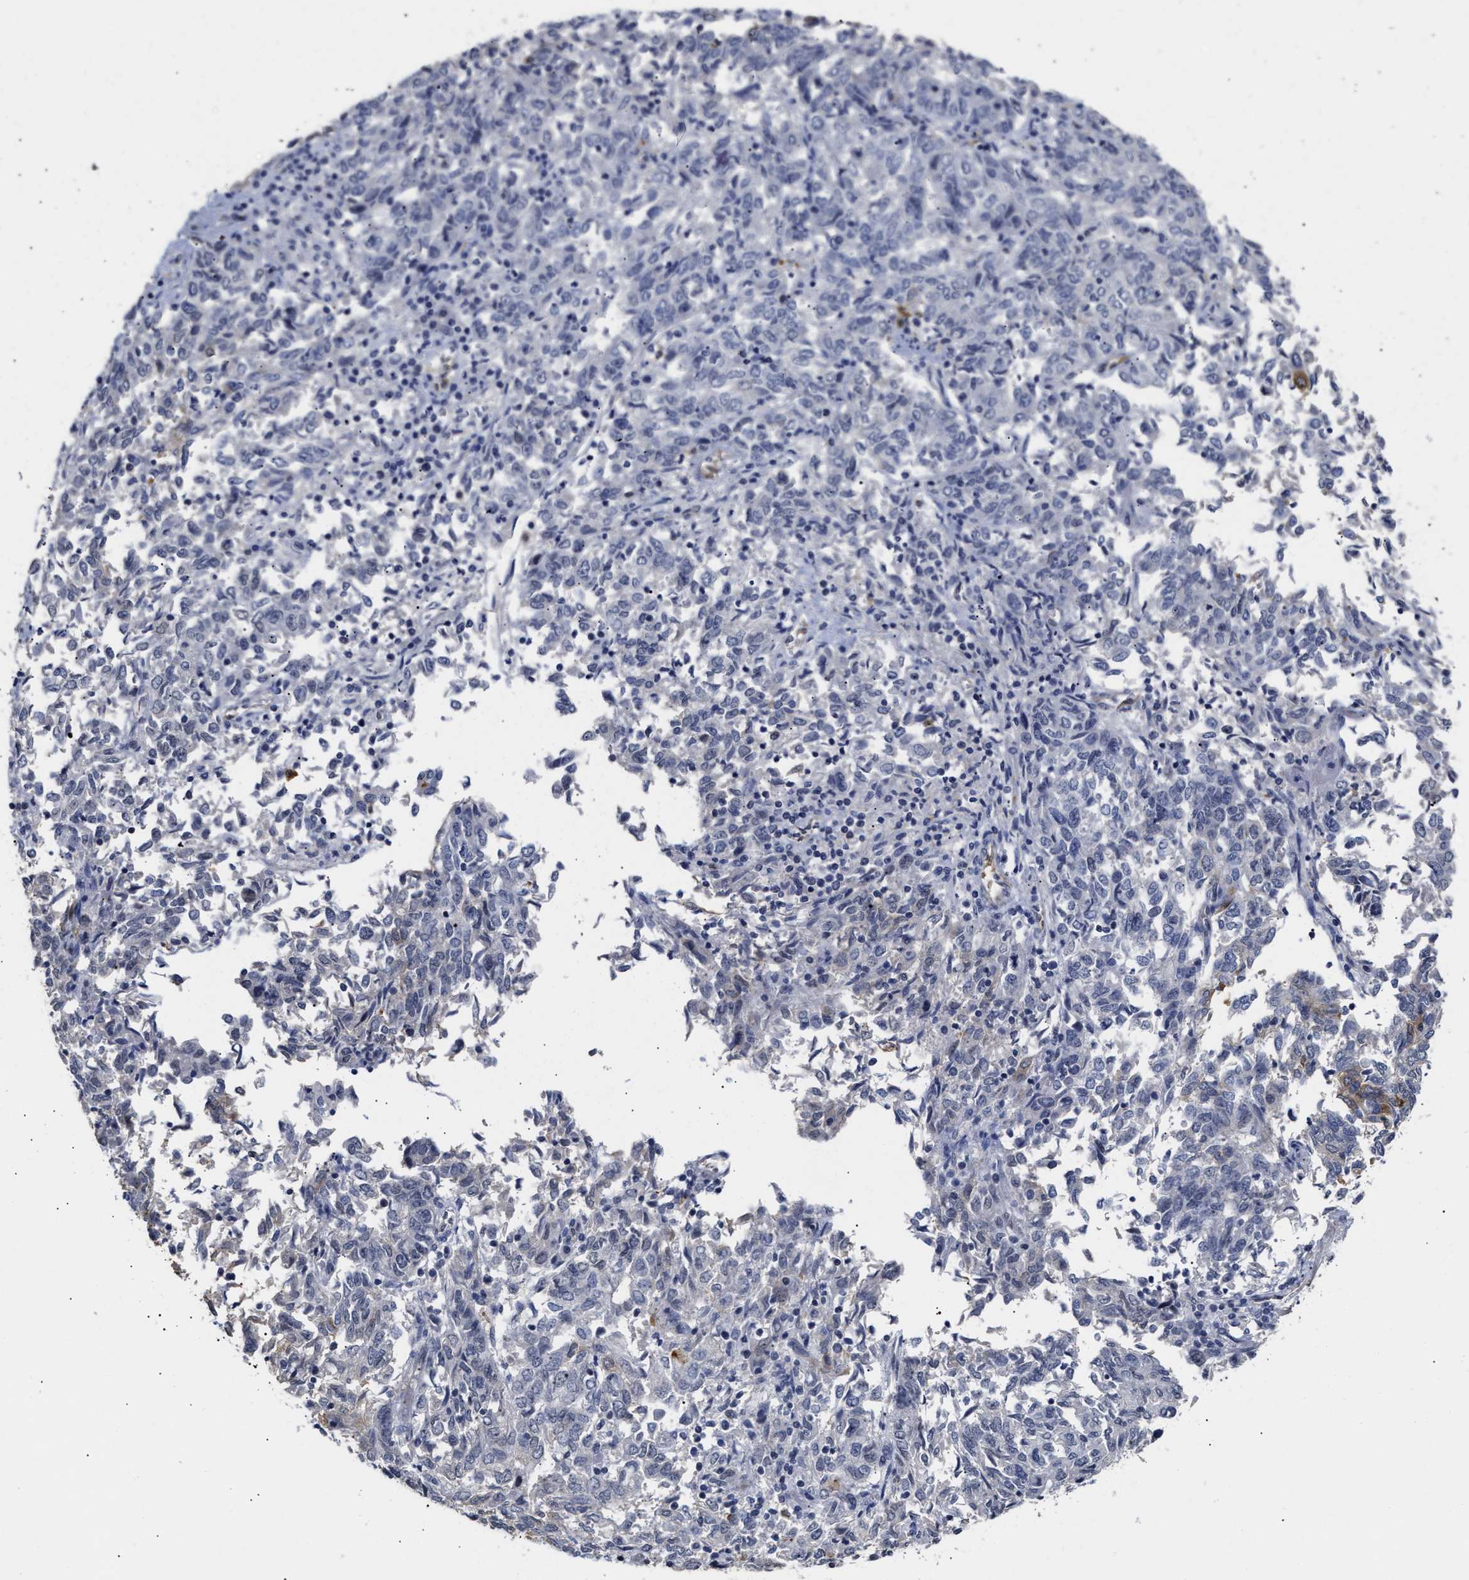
{"staining": {"intensity": "negative", "quantity": "none", "location": "none"}, "tissue": "endometrial cancer", "cell_type": "Tumor cells", "image_type": "cancer", "snomed": [{"axis": "morphology", "description": "Adenocarcinoma, NOS"}, {"axis": "topography", "description": "Endometrium"}], "caption": "A histopathology image of human adenocarcinoma (endometrial) is negative for staining in tumor cells.", "gene": "AHNAK2", "patient": {"sex": "female", "age": 80}}